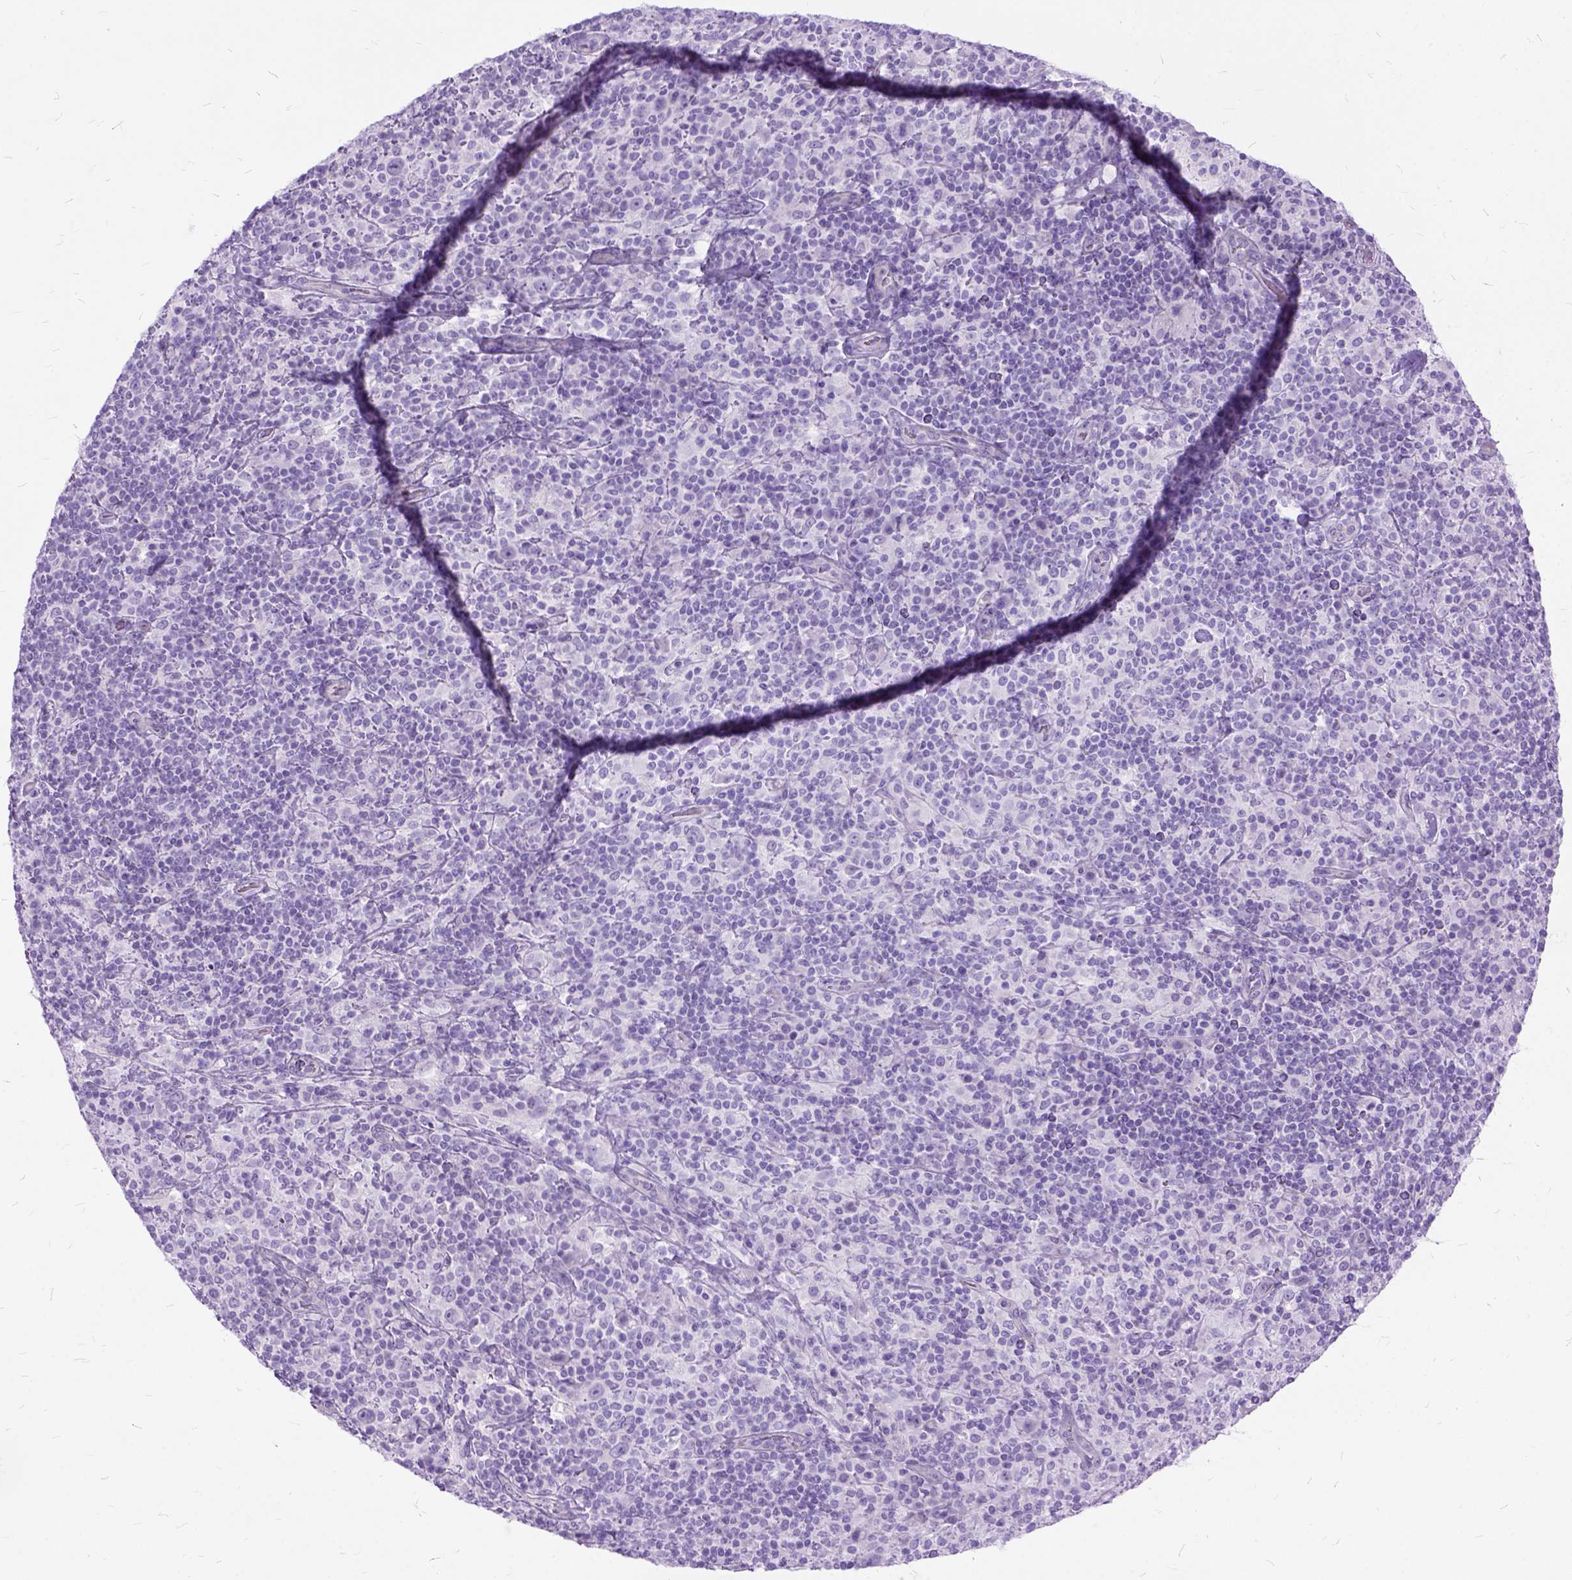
{"staining": {"intensity": "negative", "quantity": "none", "location": "none"}, "tissue": "lymphoma", "cell_type": "Tumor cells", "image_type": "cancer", "snomed": [{"axis": "morphology", "description": "Hodgkin's disease, NOS"}, {"axis": "topography", "description": "Lymph node"}], "caption": "Lymphoma was stained to show a protein in brown. There is no significant positivity in tumor cells. The staining is performed using DAB brown chromogen with nuclei counter-stained in using hematoxylin.", "gene": "ARL9", "patient": {"sex": "male", "age": 70}}